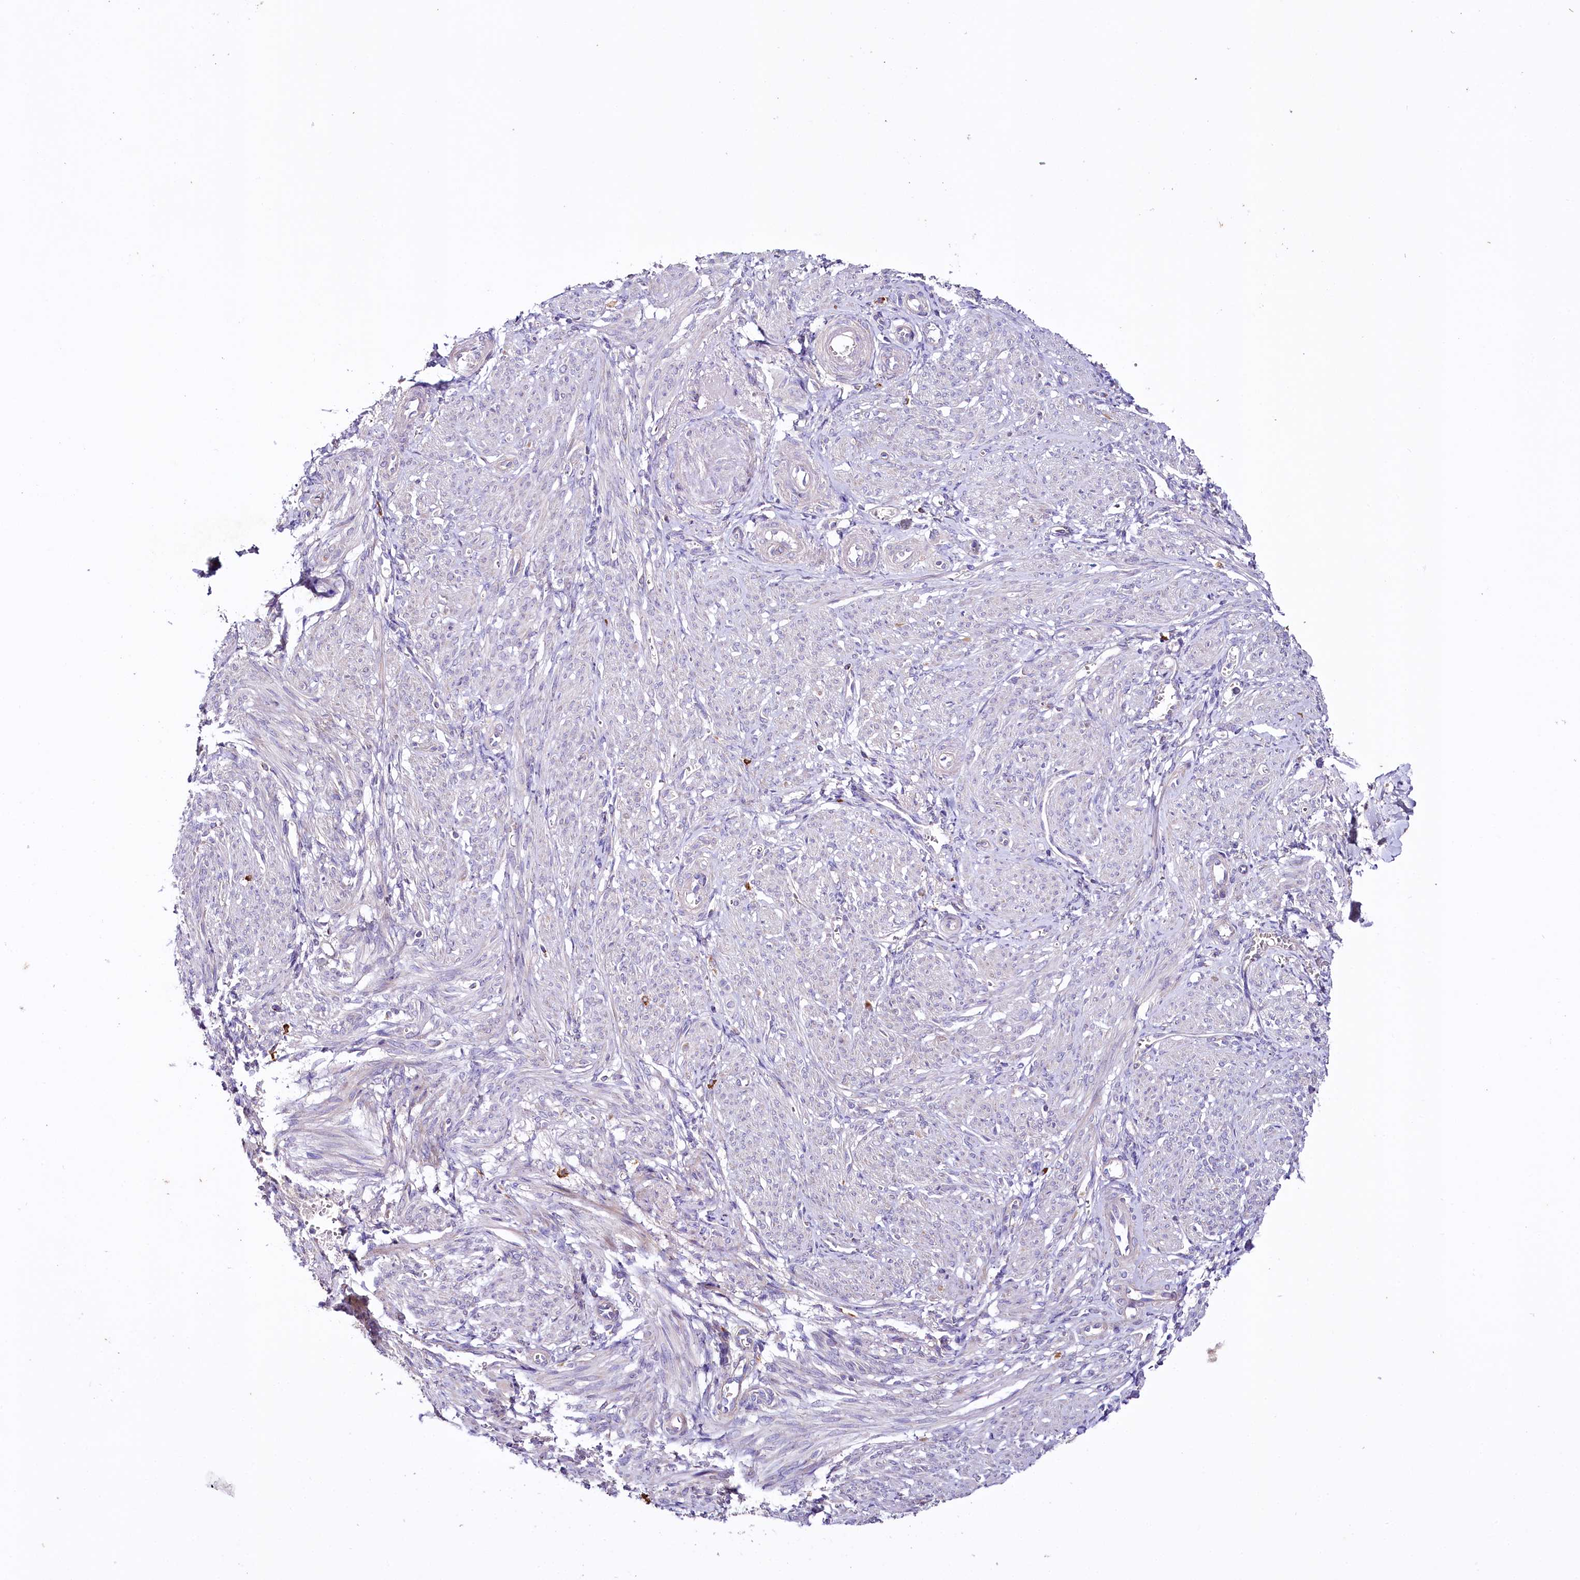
{"staining": {"intensity": "negative", "quantity": "none", "location": "none"}, "tissue": "smooth muscle", "cell_type": "Smooth muscle cells", "image_type": "normal", "snomed": [{"axis": "morphology", "description": "Normal tissue, NOS"}, {"axis": "topography", "description": "Smooth muscle"}], "caption": "A micrograph of smooth muscle stained for a protein demonstrates no brown staining in smooth muscle cells. Brightfield microscopy of immunohistochemistry (IHC) stained with DAB (3,3'-diaminobenzidine) (brown) and hematoxylin (blue), captured at high magnification.", "gene": "ZNF45", "patient": {"sex": "female", "age": 39}}